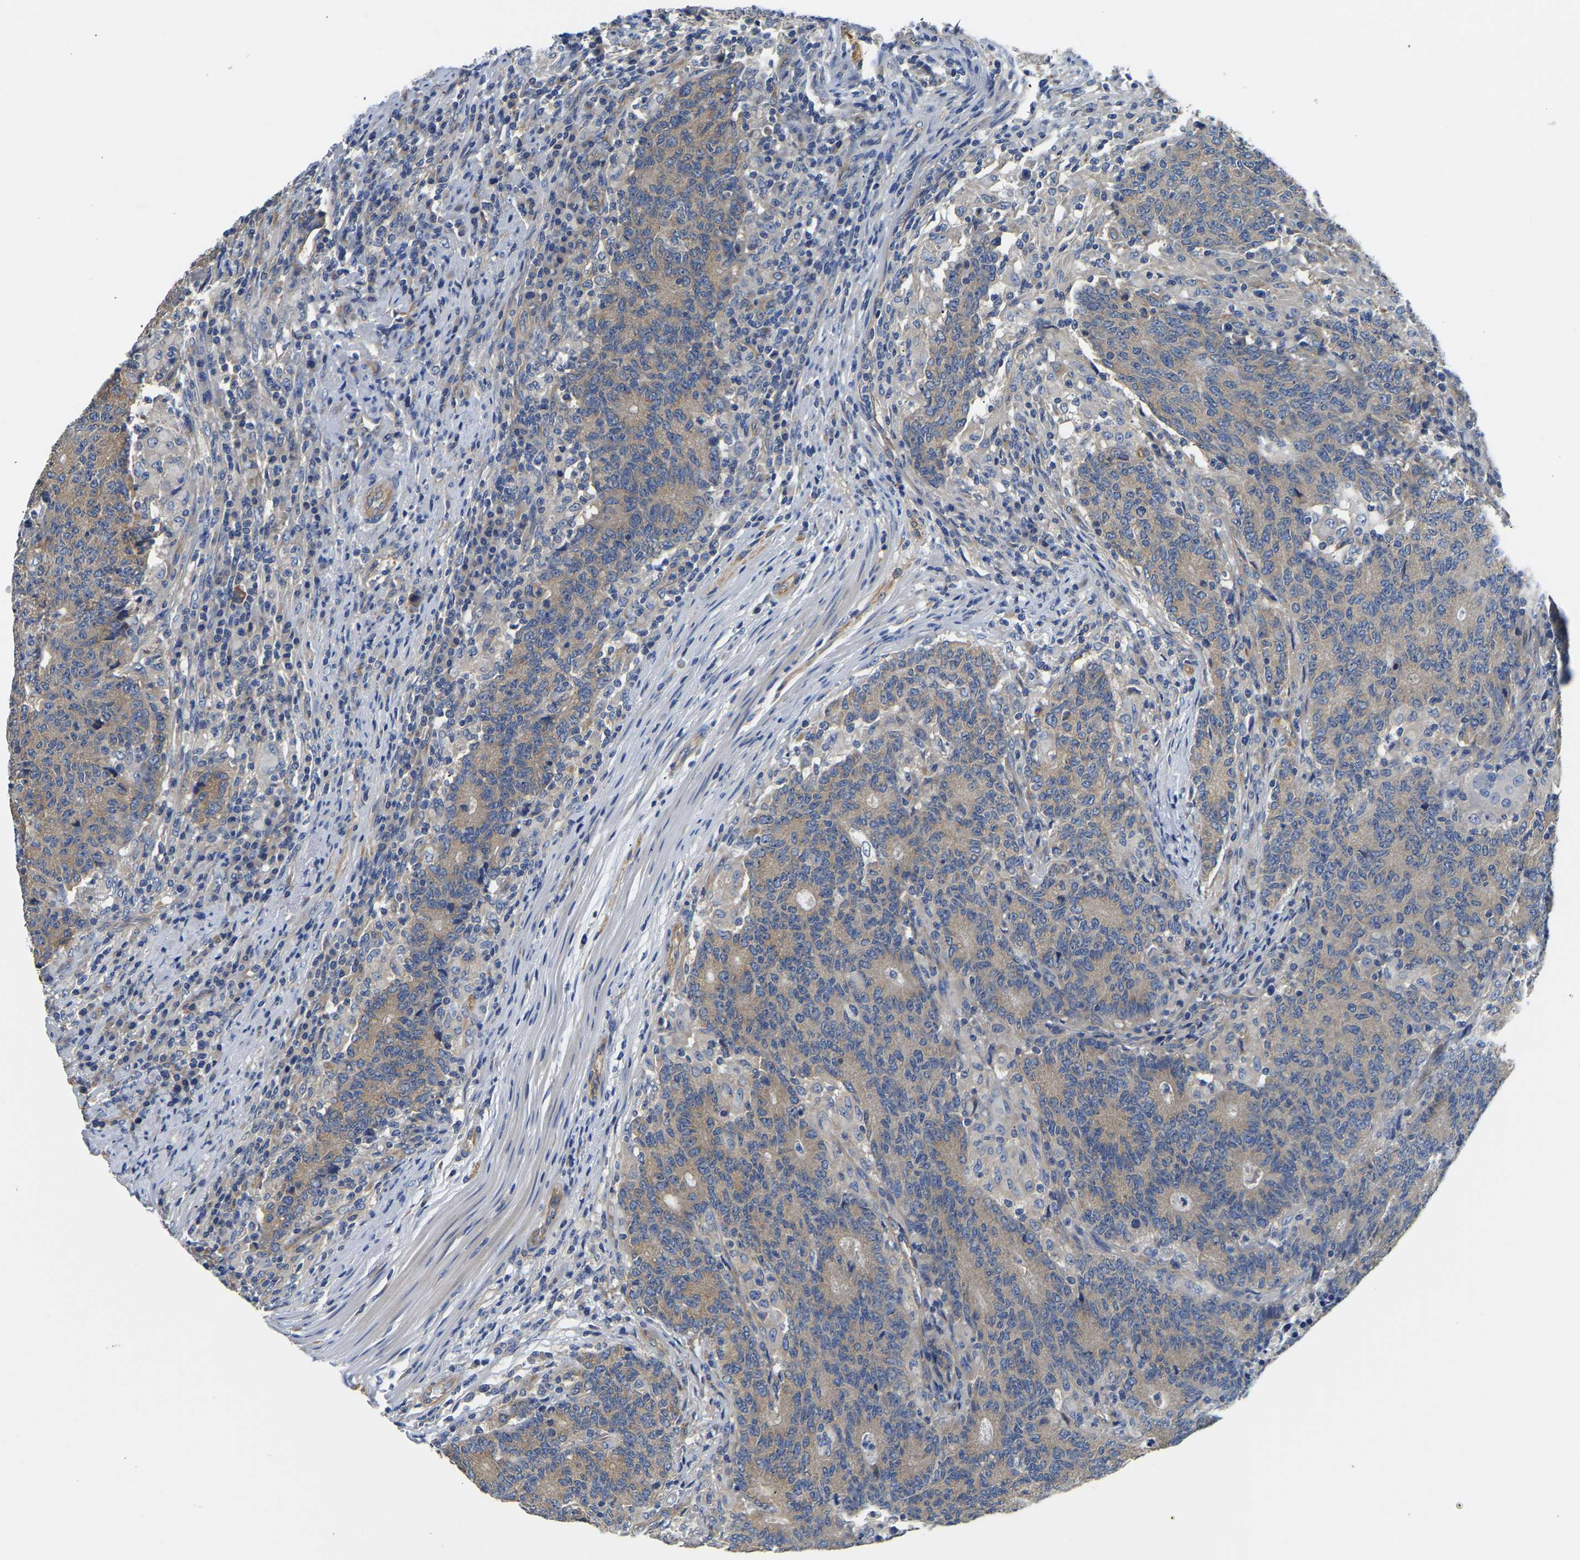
{"staining": {"intensity": "weak", "quantity": ">75%", "location": "cytoplasmic/membranous"}, "tissue": "colorectal cancer", "cell_type": "Tumor cells", "image_type": "cancer", "snomed": [{"axis": "morphology", "description": "Normal tissue, NOS"}, {"axis": "morphology", "description": "Adenocarcinoma, NOS"}, {"axis": "topography", "description": "Colon"}], "caption": "Brown immunohistochemical staining in human colorectal cancer demonstrates weak cytoplasmic/membranous staining in approximately >75% of tumor cells.", "gene": "CSDE1", "patient": {"sex": "female", "age": 75}}